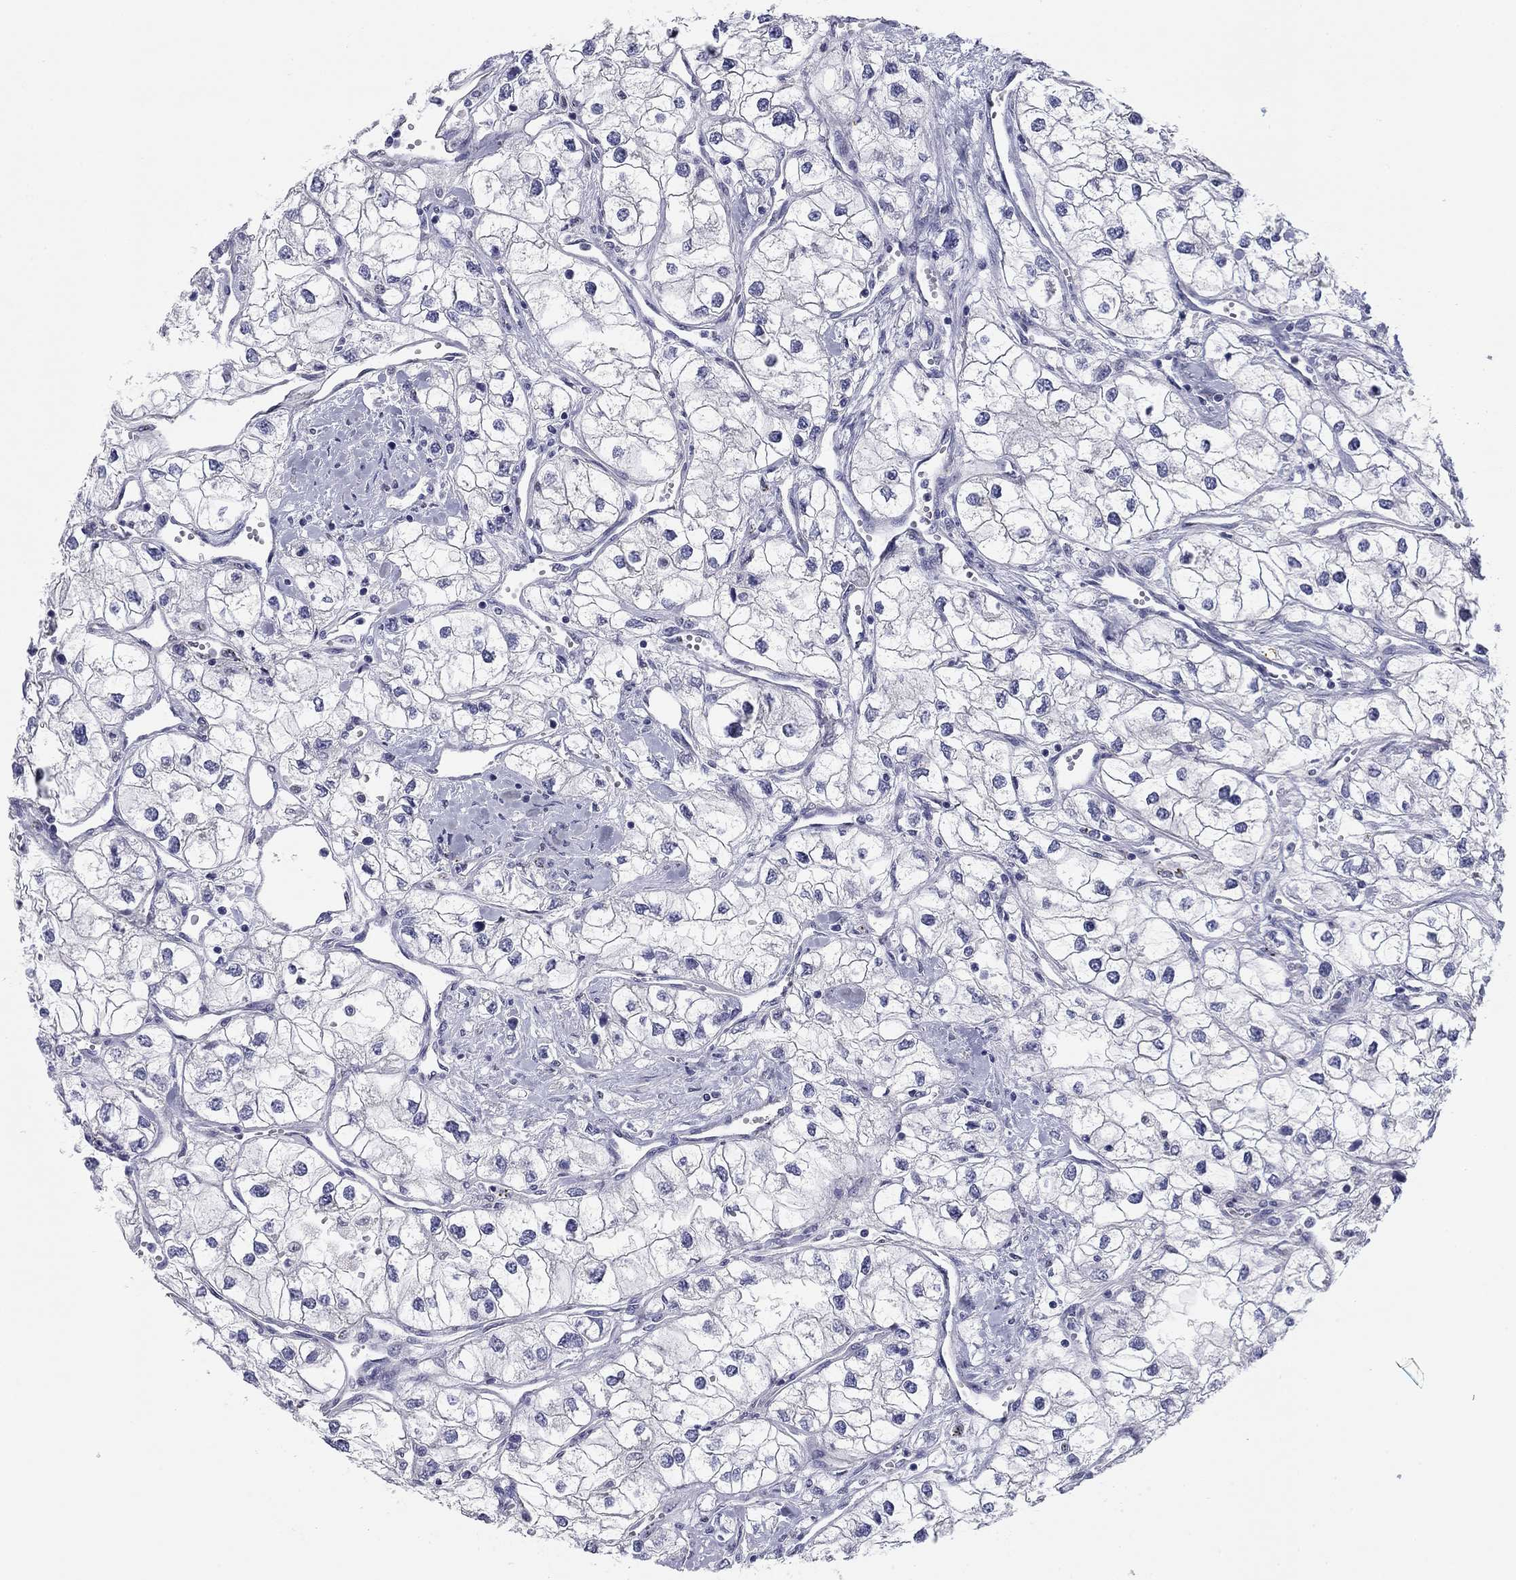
{"staining": {"intensity": "negative", "quantity": "none", "location": "none"}, "tissue": "renal cancer", "cell_type": "Tumor cells", "image_type": "cancer", "snomed": [{"axis": "morphology", "description": "Adenocarcinoma, NOS"}, {"axis": "topography", "description": "Kidney"}], "caption": "This is an immunohistochemistry (IHC) photomicrograph of human renal adenocarcinoma. There is no expression in tumor cells.", "gene": "SEPTIN3", "patient": {"sex": "male", "age": 59}}